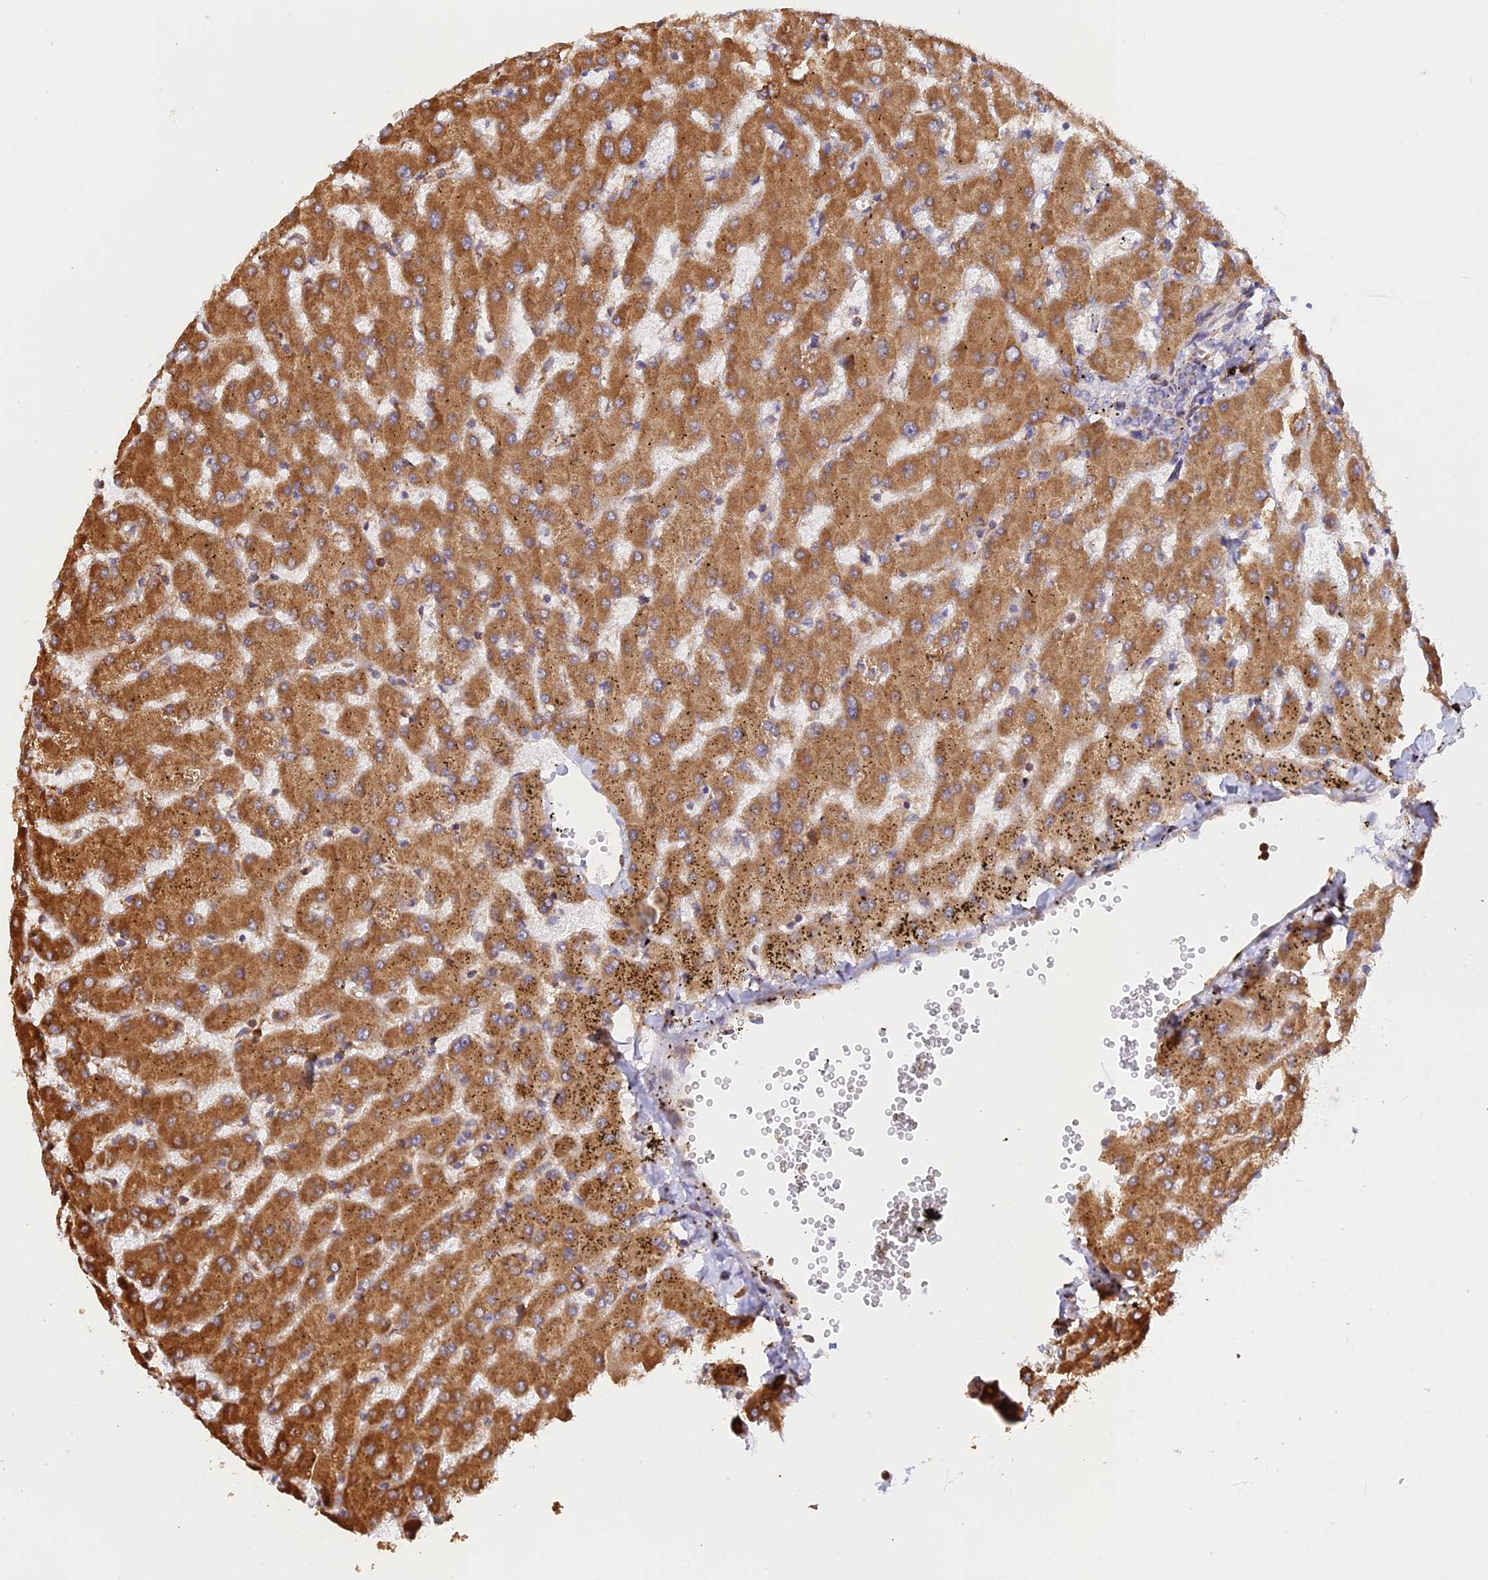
{"staining": {"intensity": "moderate", "quantity": "25%-75%", "location": "cytoplasmic/membranous"}, "tissue": "liver", "cell_type": "Cholangiocytes", "image_type": "normal", "snomed": [{"axis": "morphology", "description": "Normal tissue, NOS"}, {"axis": "topography", "description": "Liver"}], "caption": "A brown stain shows moderate cytoplasmic/membranous positivity of a protein in cholangiocytes of normal liver.", "gene": "RPL5", "patient": {"sex": "female", "age": 63}}